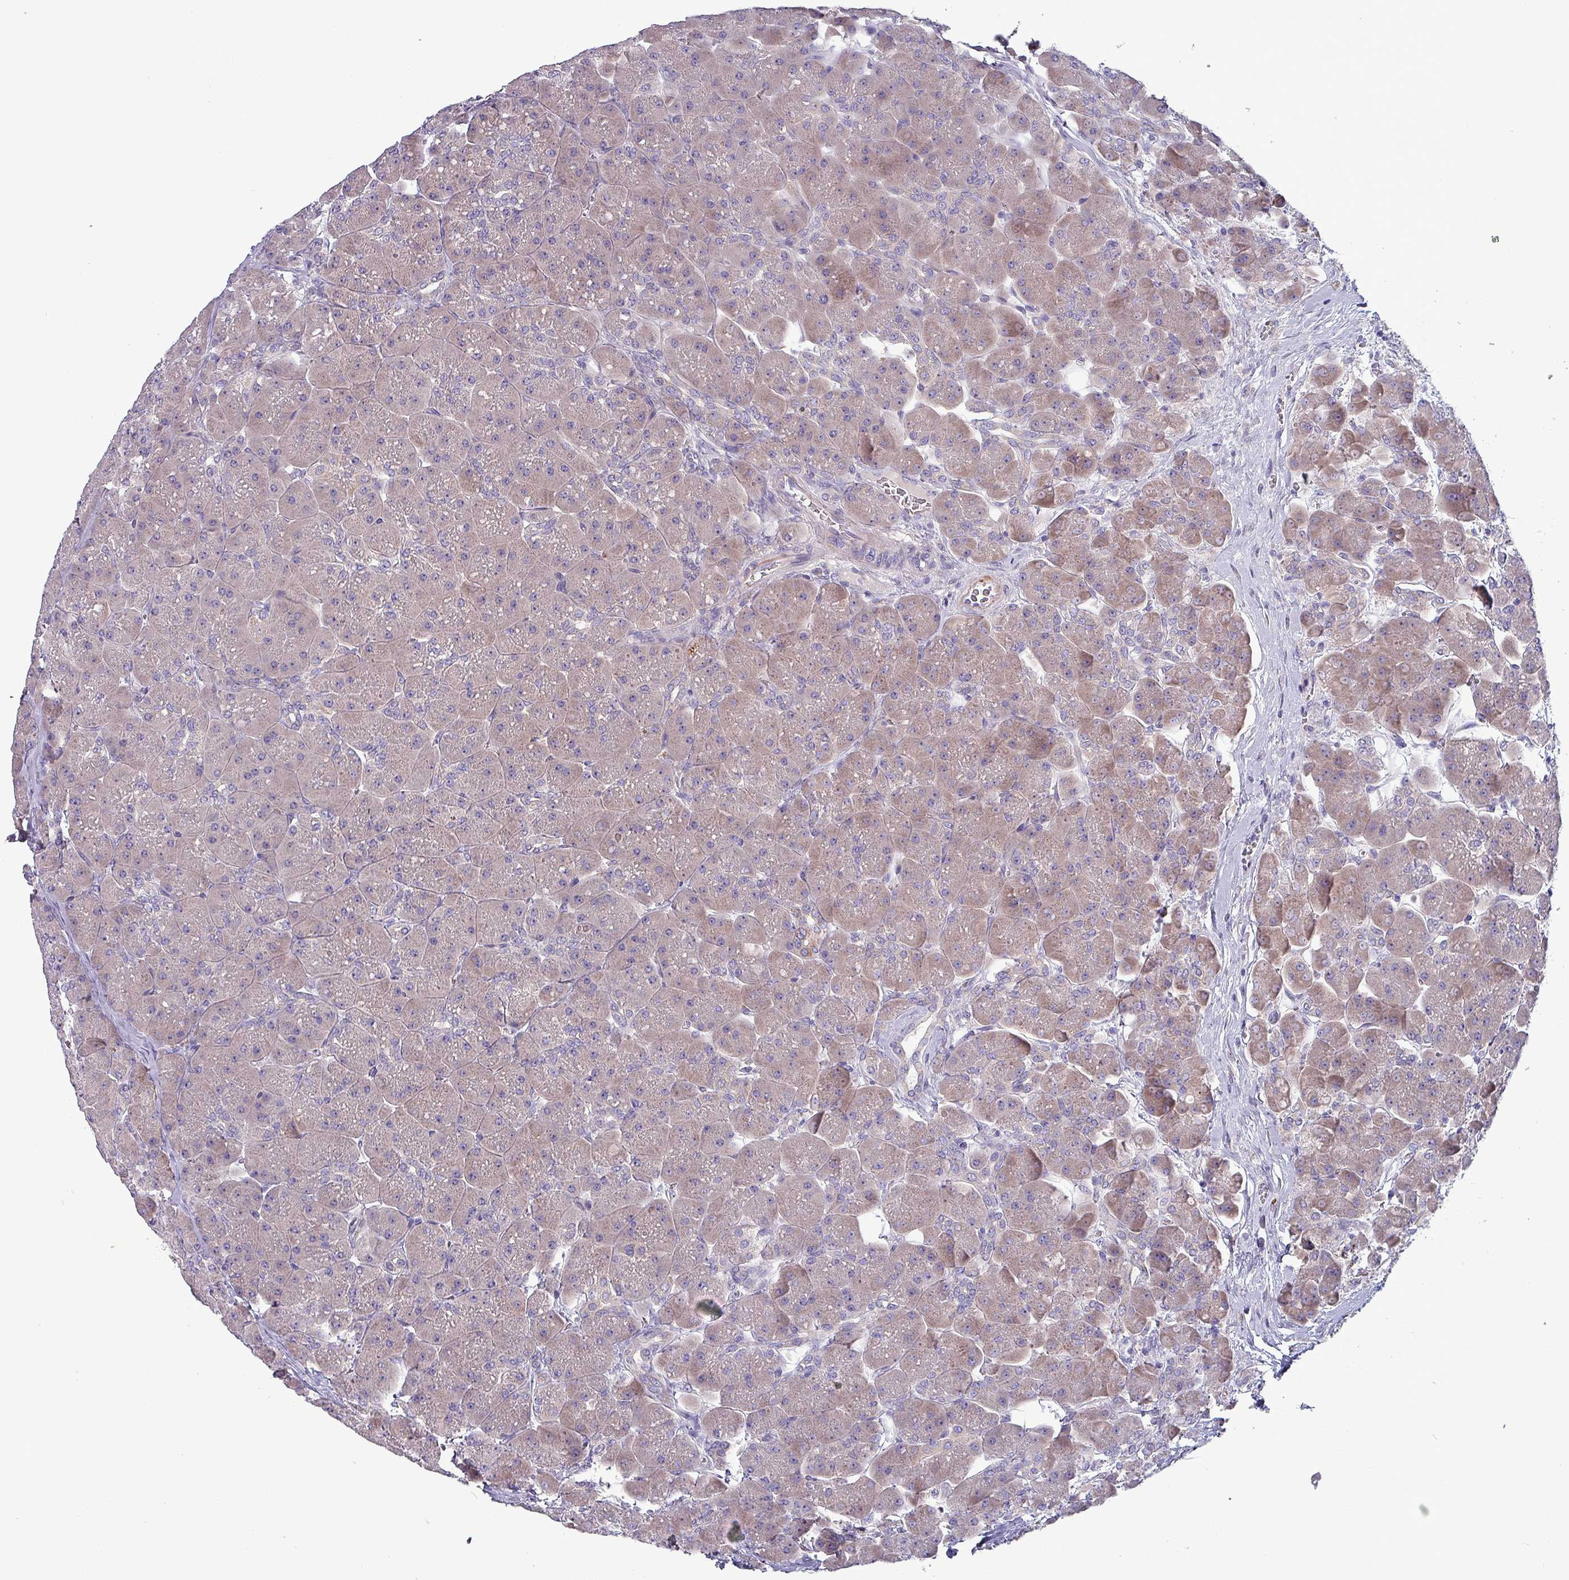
{"staining": {"intensity": "weak", "quantity": "25%-75%", "location": "cytoplasmic/membranous"}, "tissue": "pancreas", "cell_type": "Exocrine glandular cells", "image_type": "normal", "snomed": [{"axis": "morphology", "description": "Normal tissue, NOS"}, {"axis": "topography", "description": "Pancreas"}], "caption": "The photomicrograph reveals staining of normal pancreas, revealing weak cytoplasmic/membranous protein expression (brown color) within exocrine glandular cells.", "gene": "HSD3B7", "patient": {"sex": "male", "age": 66}}